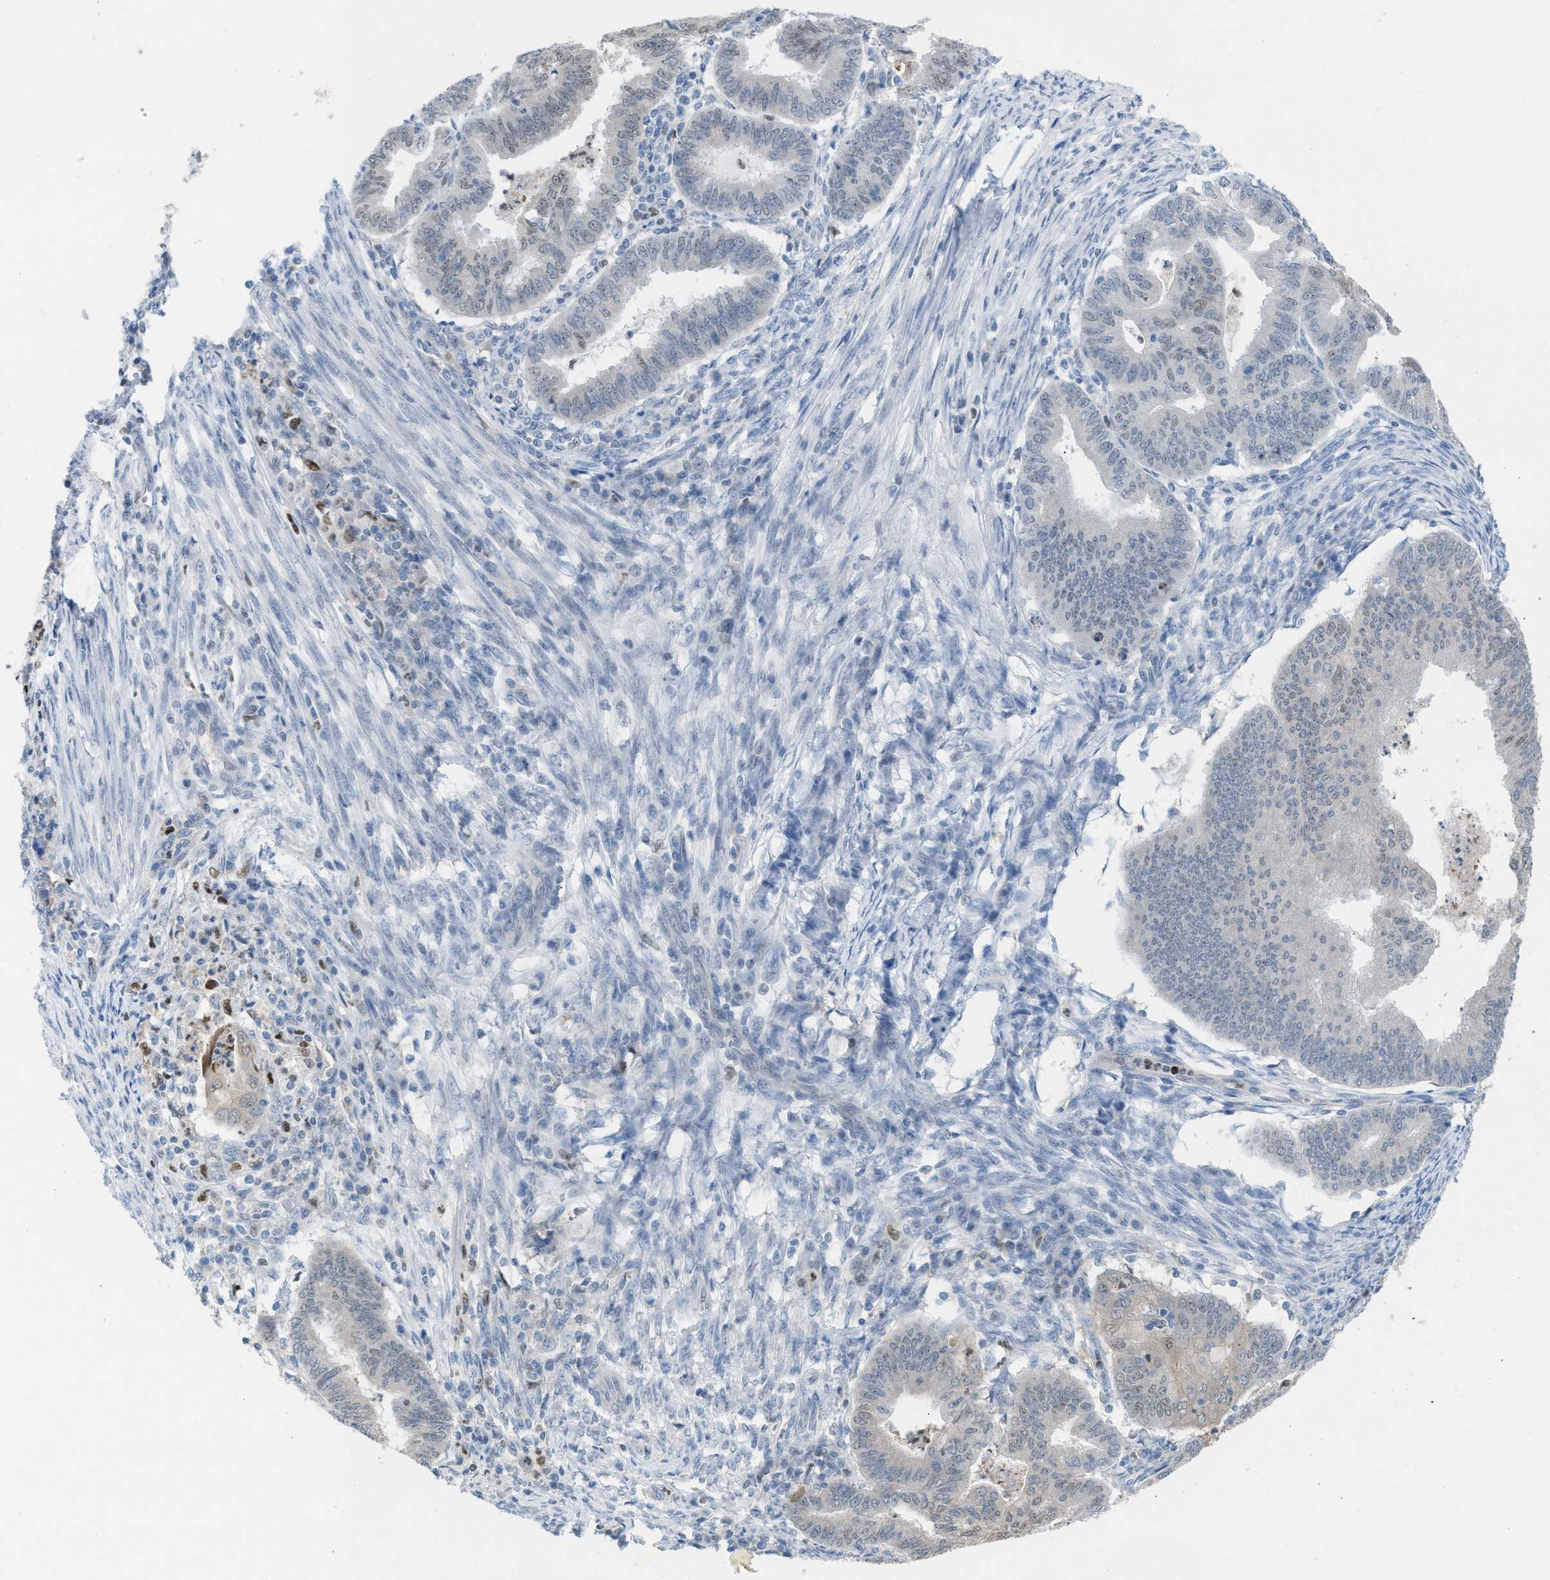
{"staining": {"intensity": "weak", "quantity": "25%-75%", "location": "cytoplasmic/membranous,nuclear"}, "tissue": "endometrial cancer", "cell_type": "Tumor cells", "image_type": "cancer", "snomed": [{"axis": "morphology", "description": "Polyp, NOS"}, {"axis": "morphology", "description": "Adenocarcinoma, NOS"}, {"axis": "morphology", "description": "Adenoma, NOS"}, {"axis": "topography", "description": "Endometrium"}], "caption": "Adenocarcinoma (endometrial) stained with immunohistochemistry exhibits weak cytoplasmic/membranous and nuclear expression in approximately 25%-75% of tumor cells.", "gene": "PPM1D", "patient": {"sex": "female", "age": 79}}